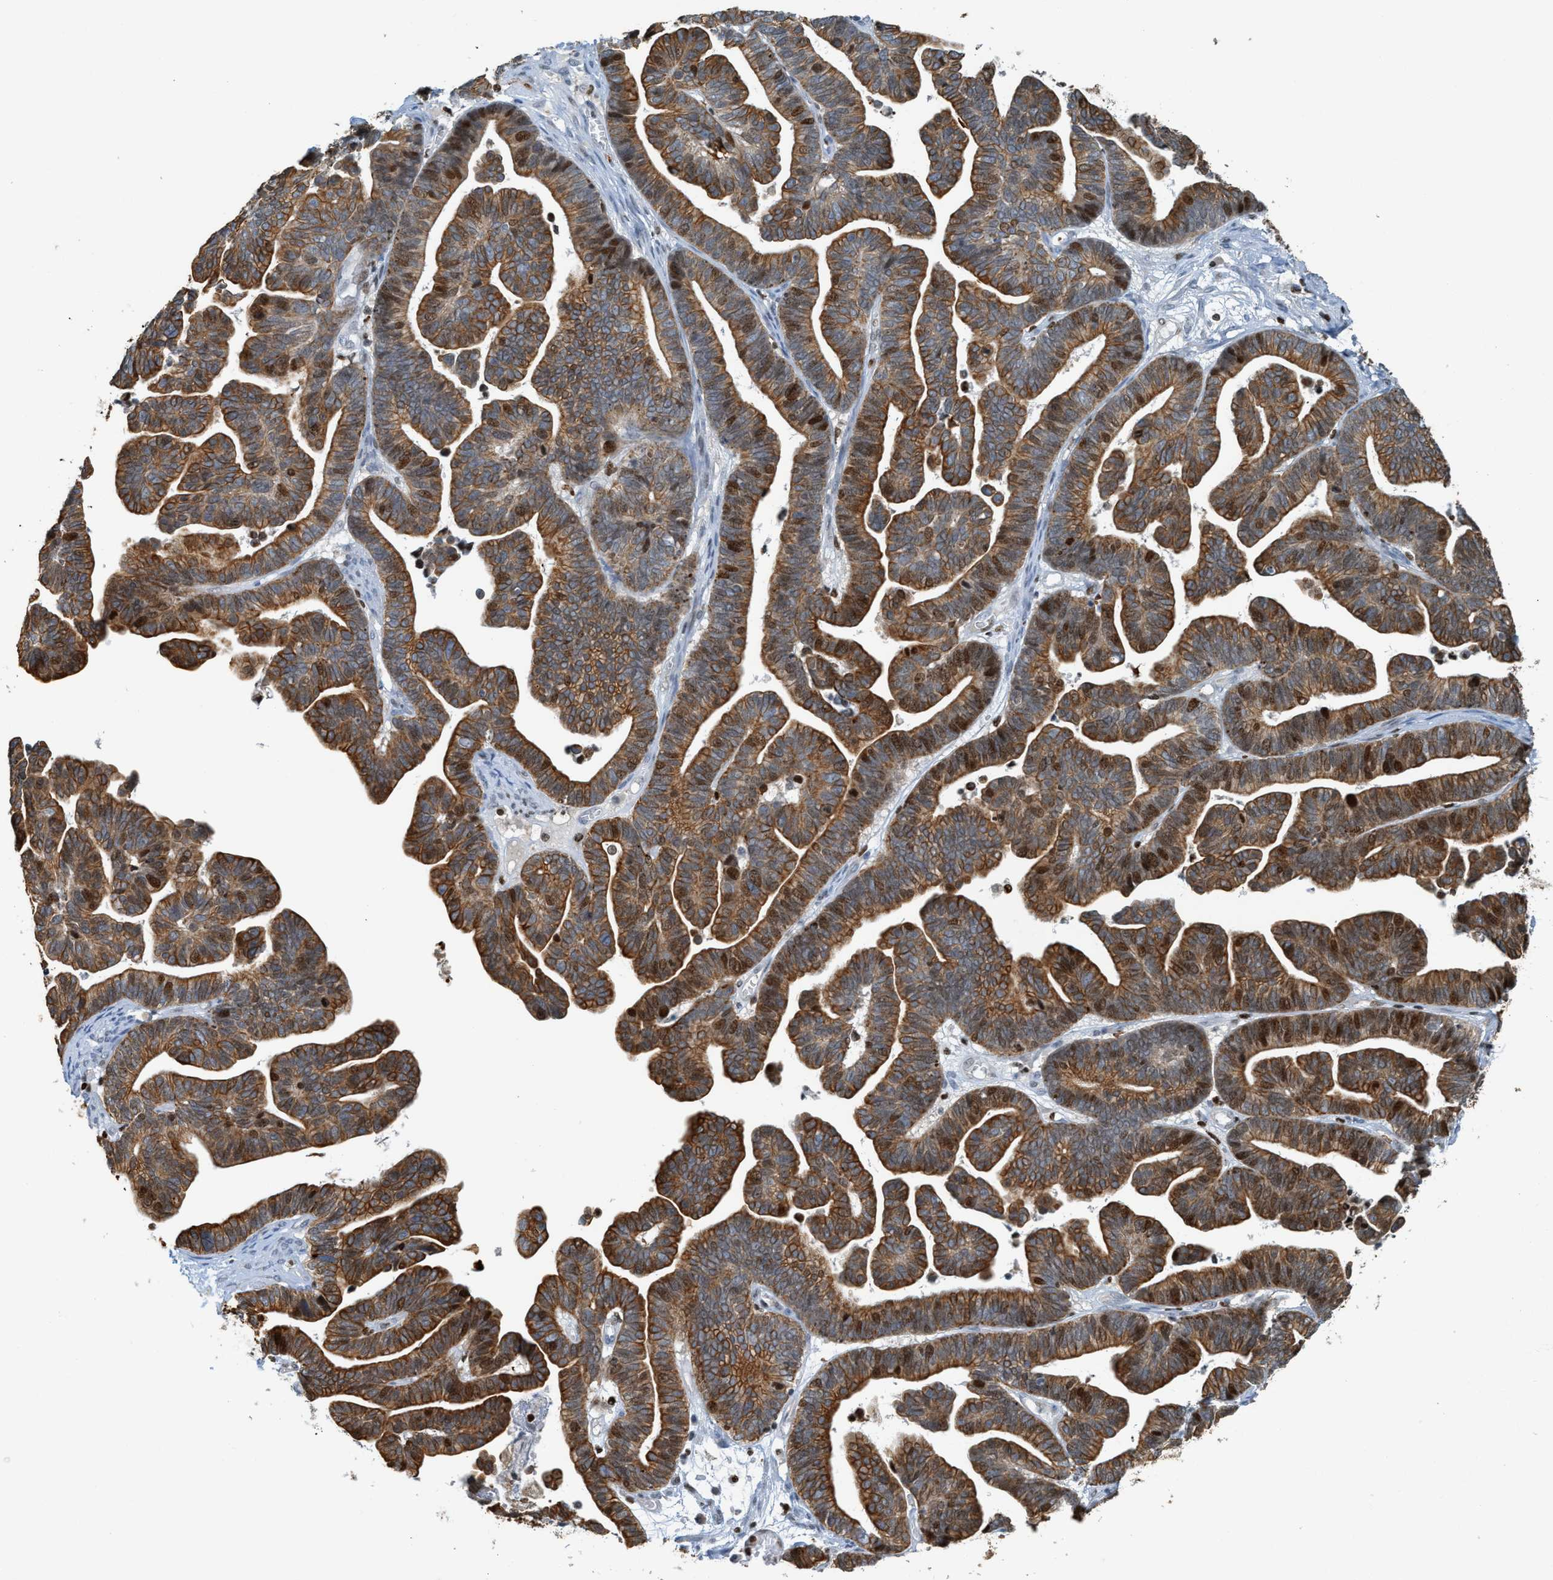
{"staining": {"intensity": "strong", "quantity": ">75%", "location": "cytoplasmic/membranous,nuclear"}, "tissue": "ovarian cancer", "cell_type": "Tumor cells", "image_type": "cancer", "snomed": [{"axis": "morphology", "description": "Cystadenocarcinoma, serous, NOS"}, {"axis": "topography", "description": "Ovary"}], "caption": "The photomicrograph reveals immunohistochemical staining of ovarian cancer. There is strong cytoplasmic/membranous and nuclear positivity is identified in approximately >75% of tumor cells.", "gene": "SH3D19", "patient": {"sex": "female", "age": 56}}